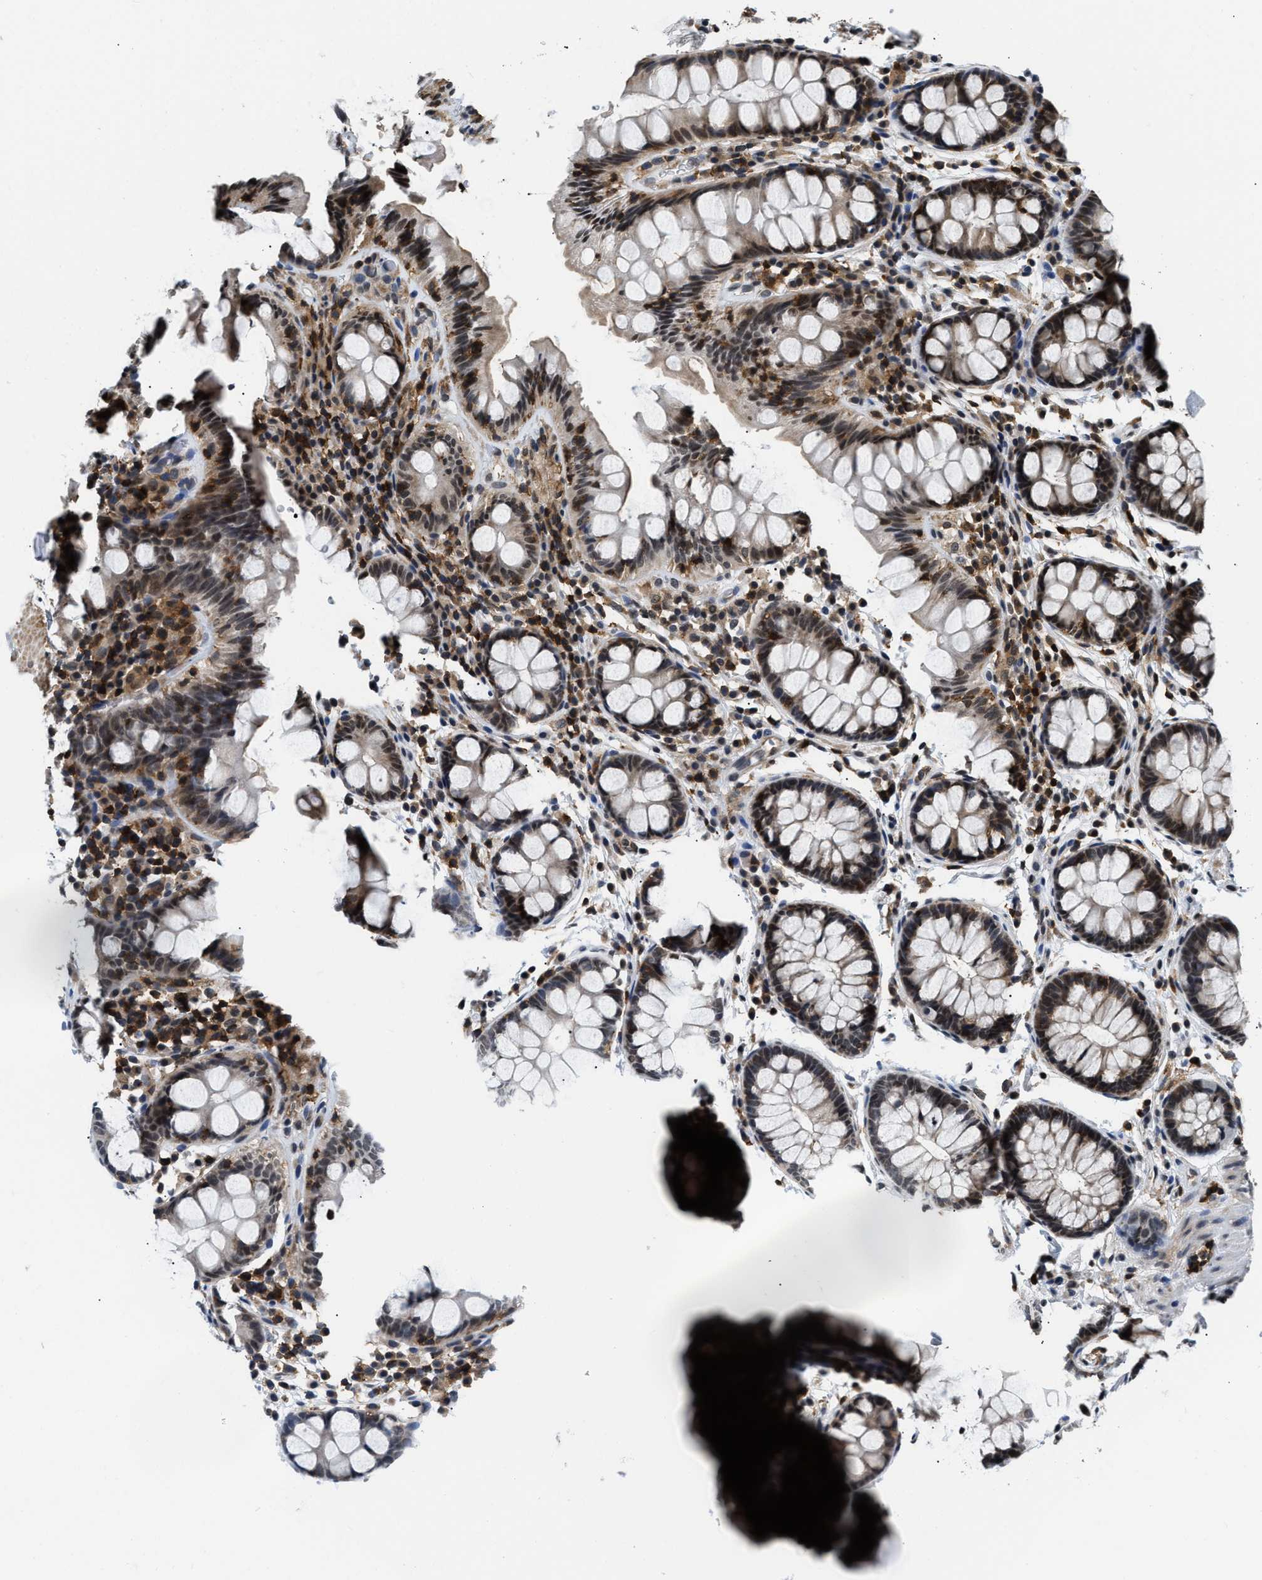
{"staining": {"intensity": "weak", "quantity": ">75%", "location": "cytoplasmic/membranous,nuclear"}, "tissue": "colon", "cell_type": "Endothelial cells", "image_type": "normal", "snomed": [{"axis": "morphology", "description": "Normal tissue, NOS"}, {"axis": "topography", "description": "Colon"}], "caption": "DAB immunohistochemical staining of unremarkable colon displays weak cytoplasmic/membranous,nuclear protein expression in about >75% of endothelial cells. (IHC, brightfield microscopy, high magnification).", "gene": "STK10", "patient": {"sex": "female", "age": 80}}